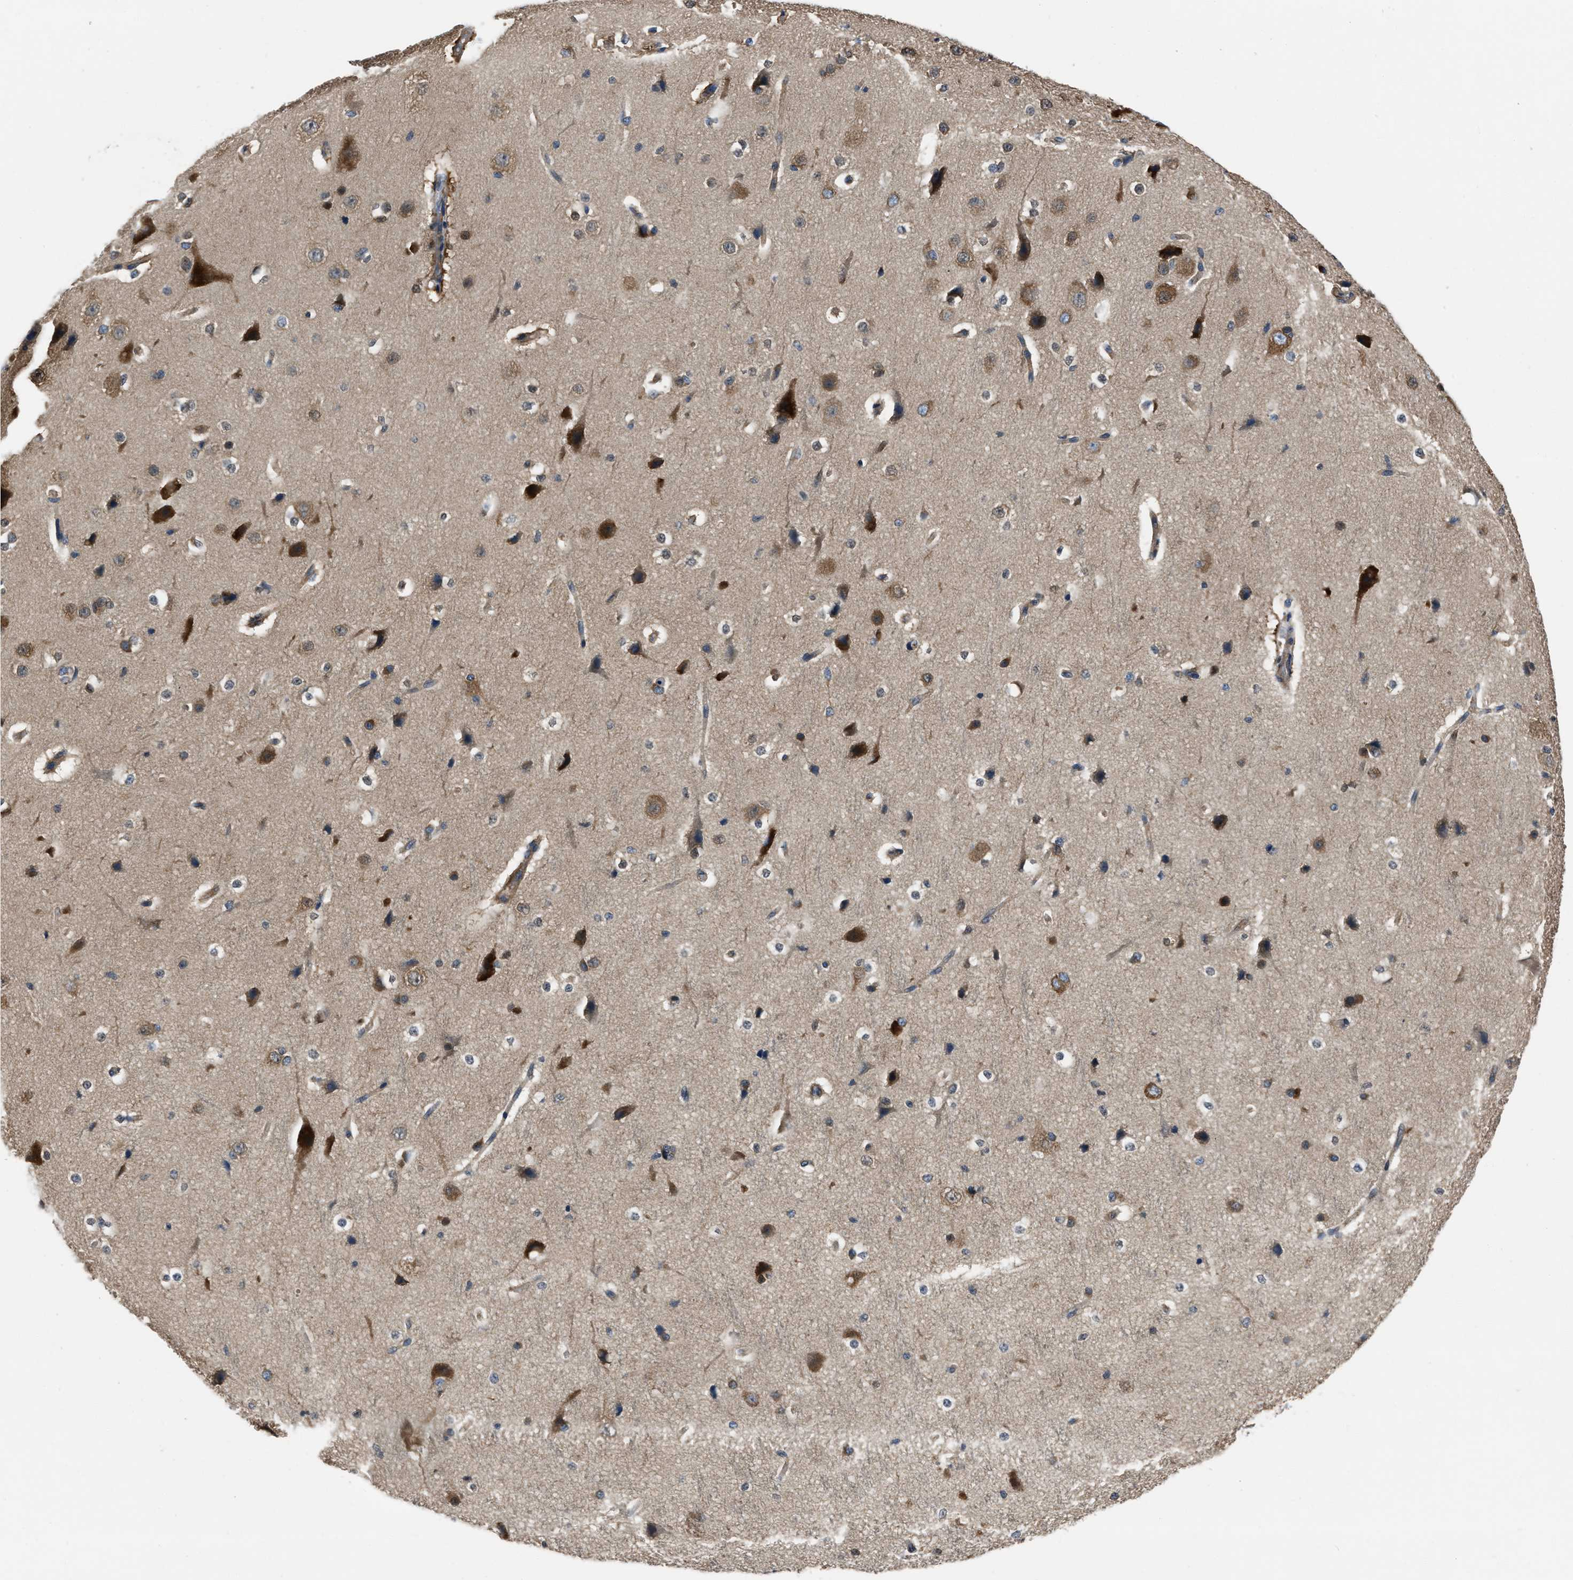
{"staining": {"intensity": "weak", "quantity": "<25%", "location": "cytoplasmic/membranous"}, "tissue": "cerebral cortex", "cell_type": "Endothelial cells", "image_type": "normal", "snomed": [{"axis": "morphology", "description": "Normal tissue, NOS"}, {"axis": "morphology", "description": "Developmental malformation"}, {"axis": "topography", "description": "Cerebral cortex"}], "caption": "This is an immunohistochemistry image of benign cerebral cortex. There is no expression in endothelial cells.", "gene": "YARS1", "patient": {"sex": "female", "age": 30}}